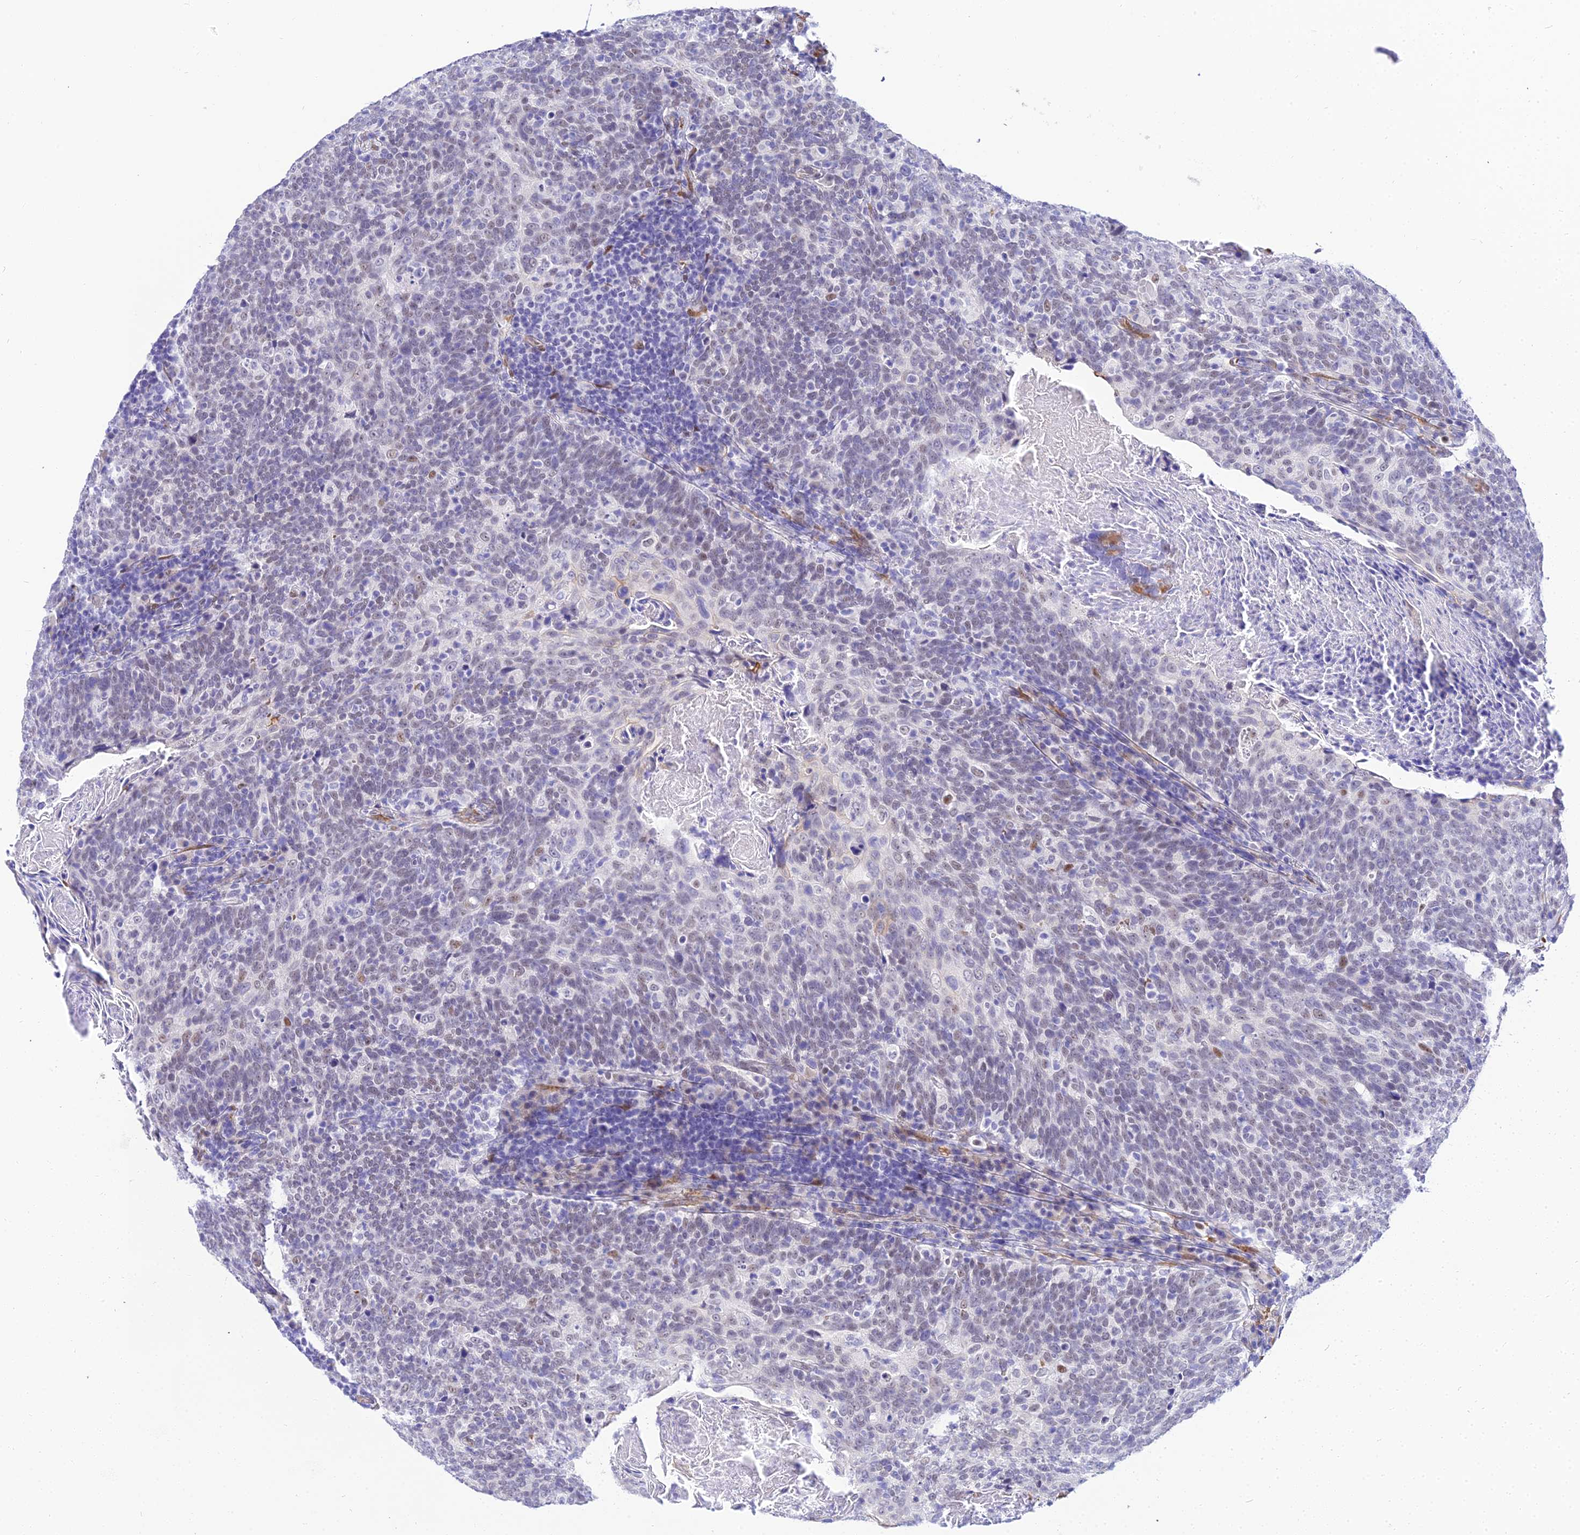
{"staining": {"intensity": "weak", "quantity": "<25%", "location": "nuclear"}, "tissue": "head and neck cancer", "cell_type": "Tumor cells", "image_type": "cancer", "snomed": [{"axis": "morphology", "description": "Squamous cell carcinoma, NOS"}, {"axis": "morphology", "description": "Squamous cell carcinoma, metastatic, NOS"}, {"axis": "topography", "description": "Lymph node"}, {"axis": "topography", "description": "Head-Neck"}], "caption": "This is an immunohistochemistry micrograph of head and neck metastatic squamous cell carcinoma. There is no staining in tumor cells.", "gene": "BCL9", "patient": {"sex": "male", "age": 62}}